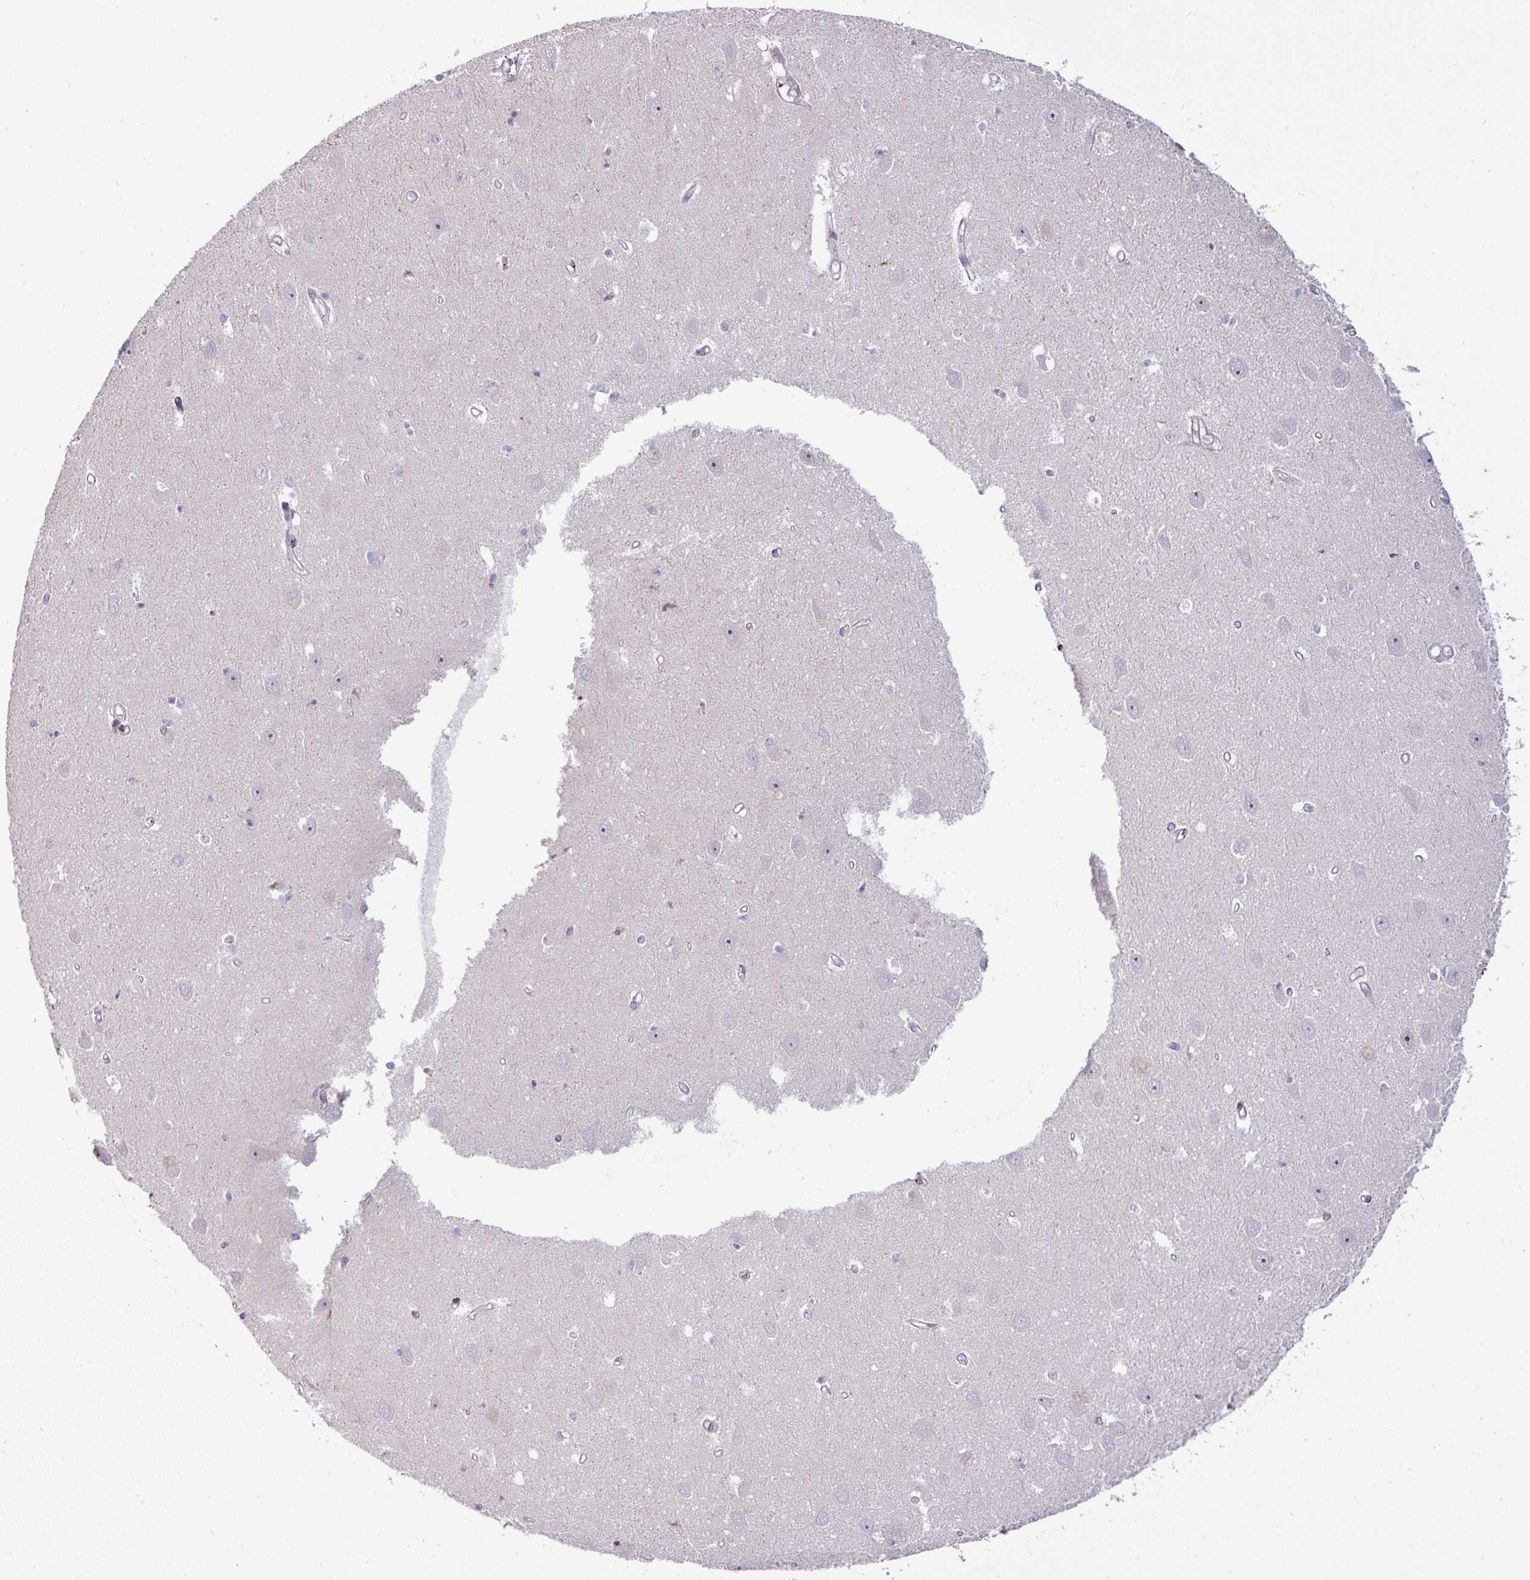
{"staining": {"intensity": "negative", "quantity": "none", "location": "none"}, "tissue": "hippocampus", "cell_type": "Glial cells", "image_type": "normal", "snomed": [{"axis": "morphology", "description": "Normal tissue, NOS"}, {"axis": "topography", "description": "Hippocampus"}], "caption": "This is a histopathology image of immunohistochemistry (IHC) staining of unremarkable hippocampus, which shows no positivity in glial cells. The staining is performed using DAB brown chromogen with nuclei counter-stained in using hematoxylin.", "gene": "ATP6V1F", "patient": {"sex": "female", "age": 64}}